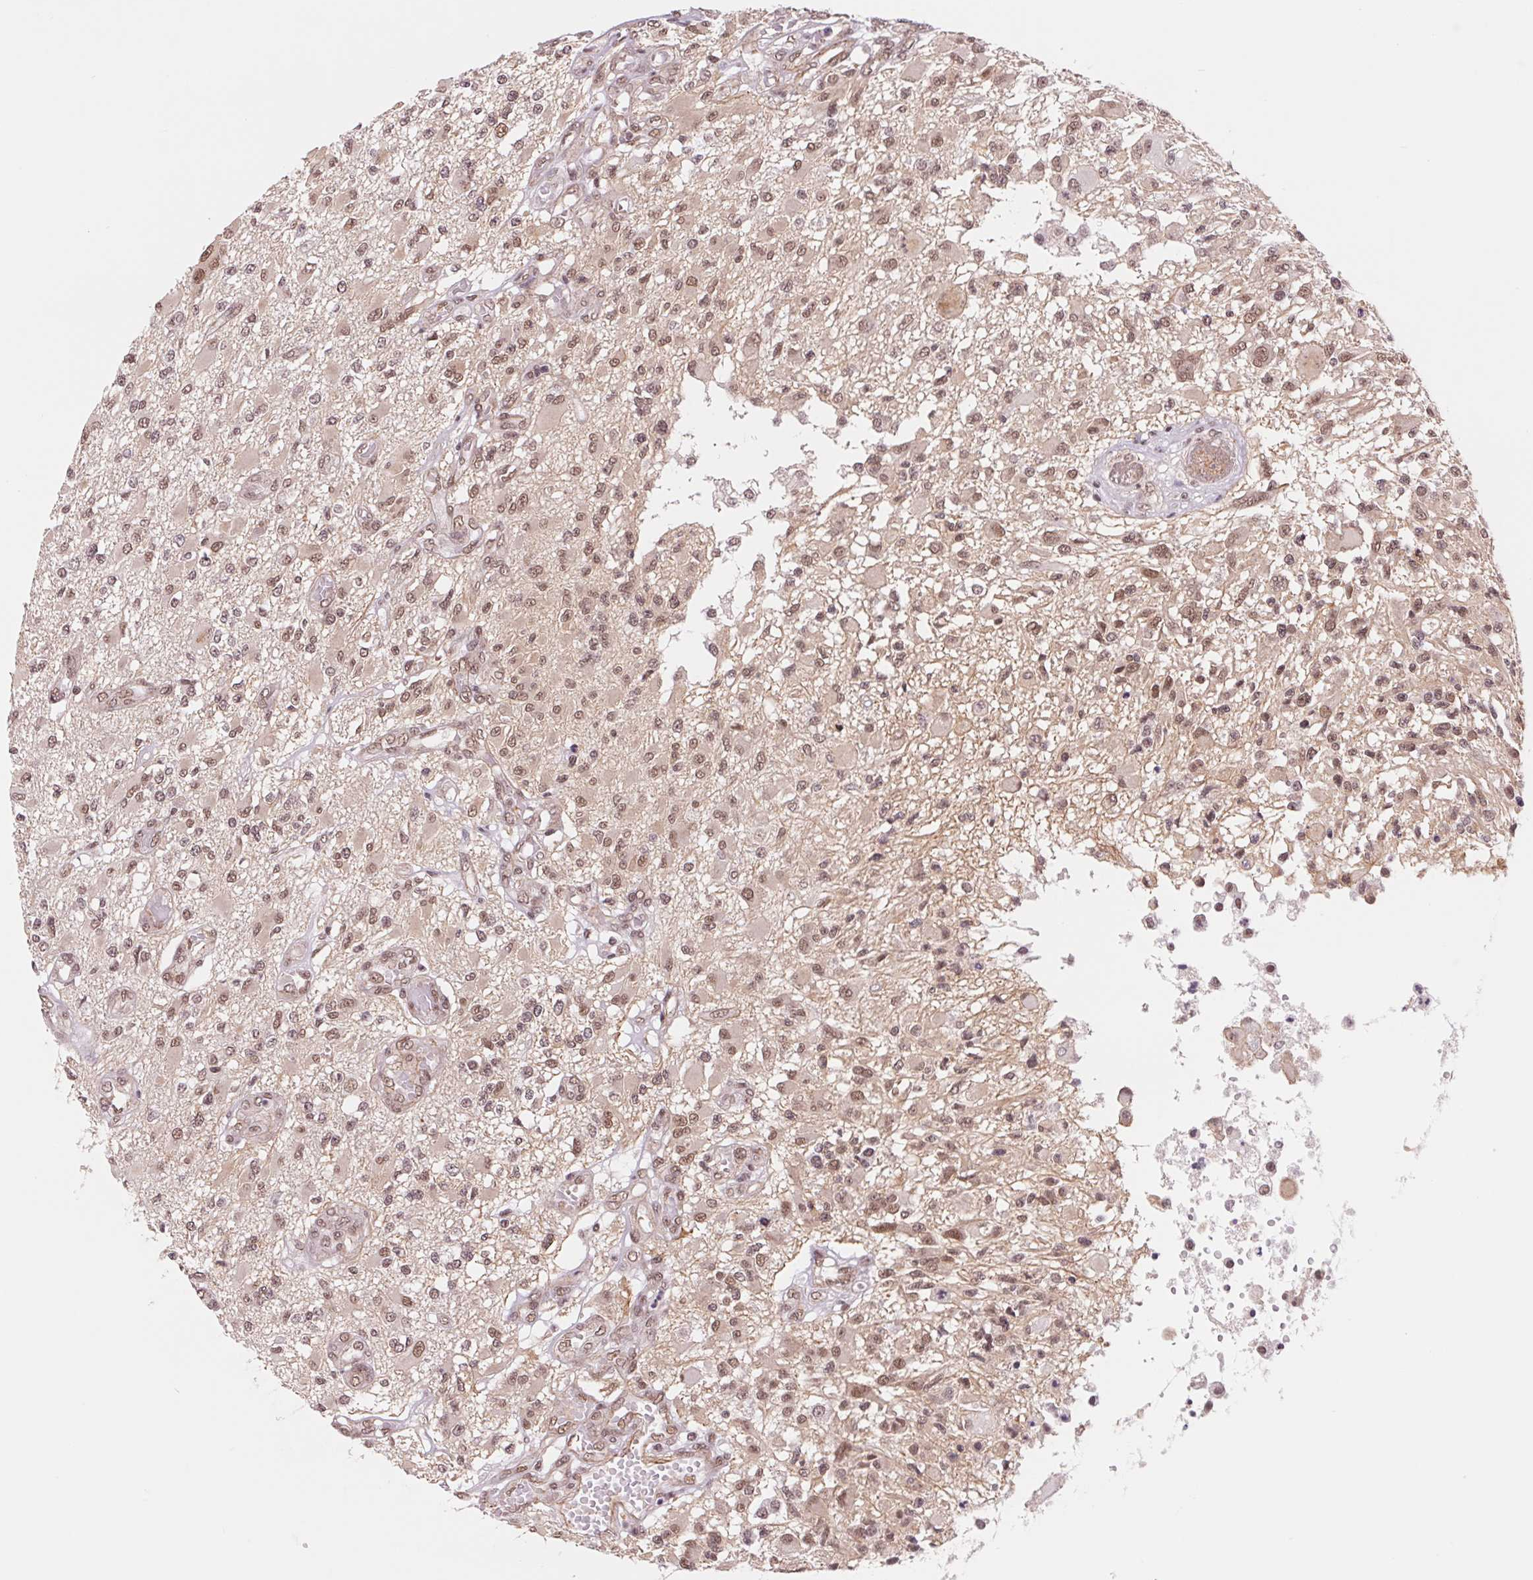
{"staining": {"intensity": "moderate", "quantity": ">75%", "location": "nuclear"}, "tissue": "glioma", "cell_type": "Tumor cells", "image_type": "cancer", "snomed": [{"axis": "morphology", "description": "Glioma, malignant, High grade"}, {"axis": "topography", "description": "Brain"}], "caption": "Tumor cells show medium levels of moderate nuclear positivity in about >75% of cells in glioma. The protein of interest is shown in brown color, while the nuclei are stained blue.", "gene": "BCAT1", "patient": {"sex": "female", "age": 63}}